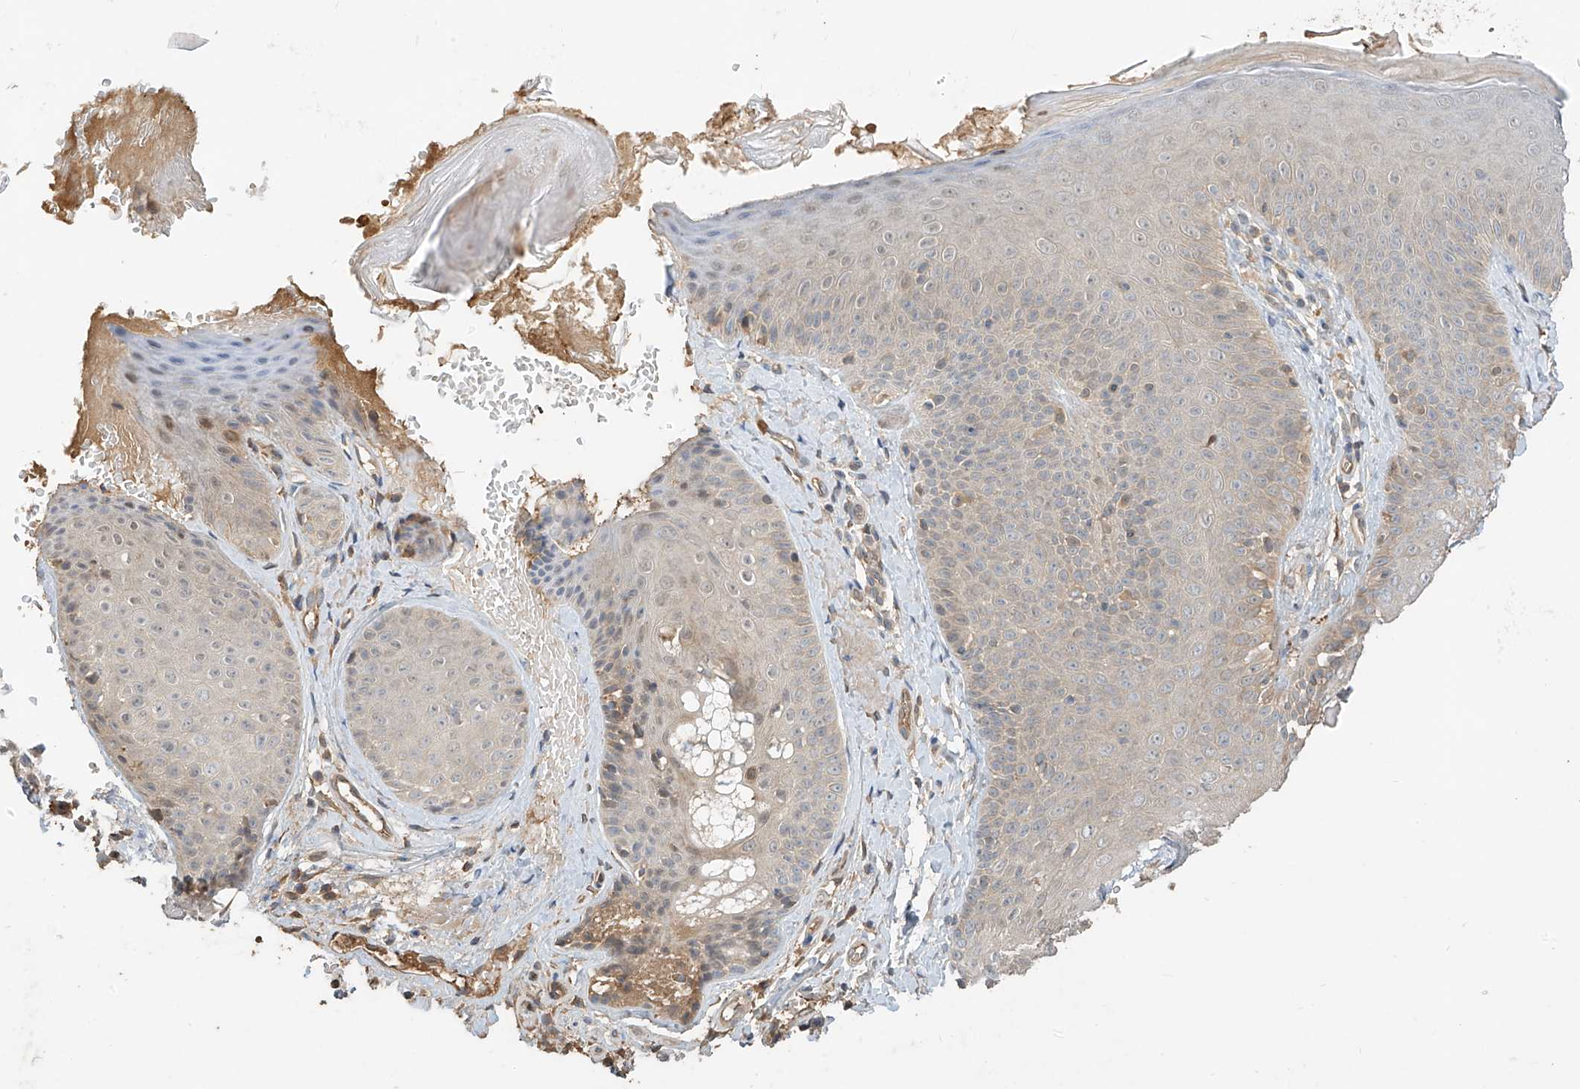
{"staining": {"intensity": "moderate", "quantity": "25%-75%", "location": "cytoplasmic/membranous"}, "tissue": "skin", "cell_type": "Fibroblasts", "image_type": "normal", "snomed": [{"axis": "morphology", "description": "Normal tissue, NOS"}, {"axis": "topography", "description": "Skin"}], "caption": "An immunohistochemistry (IHC) image of benign tissue is shown. Protein staining in brown shows moderate cytoplasmic/membranous positivity in skin within fibroblasts. (Stains: DAB (3,3'-diaminobenzidine) in brown, nuclei in blue, Microscopy: brightfield microscopy at high magnification).", "gene": "CACNA2D4", "patient": {"sex": "male", "age": 57}}